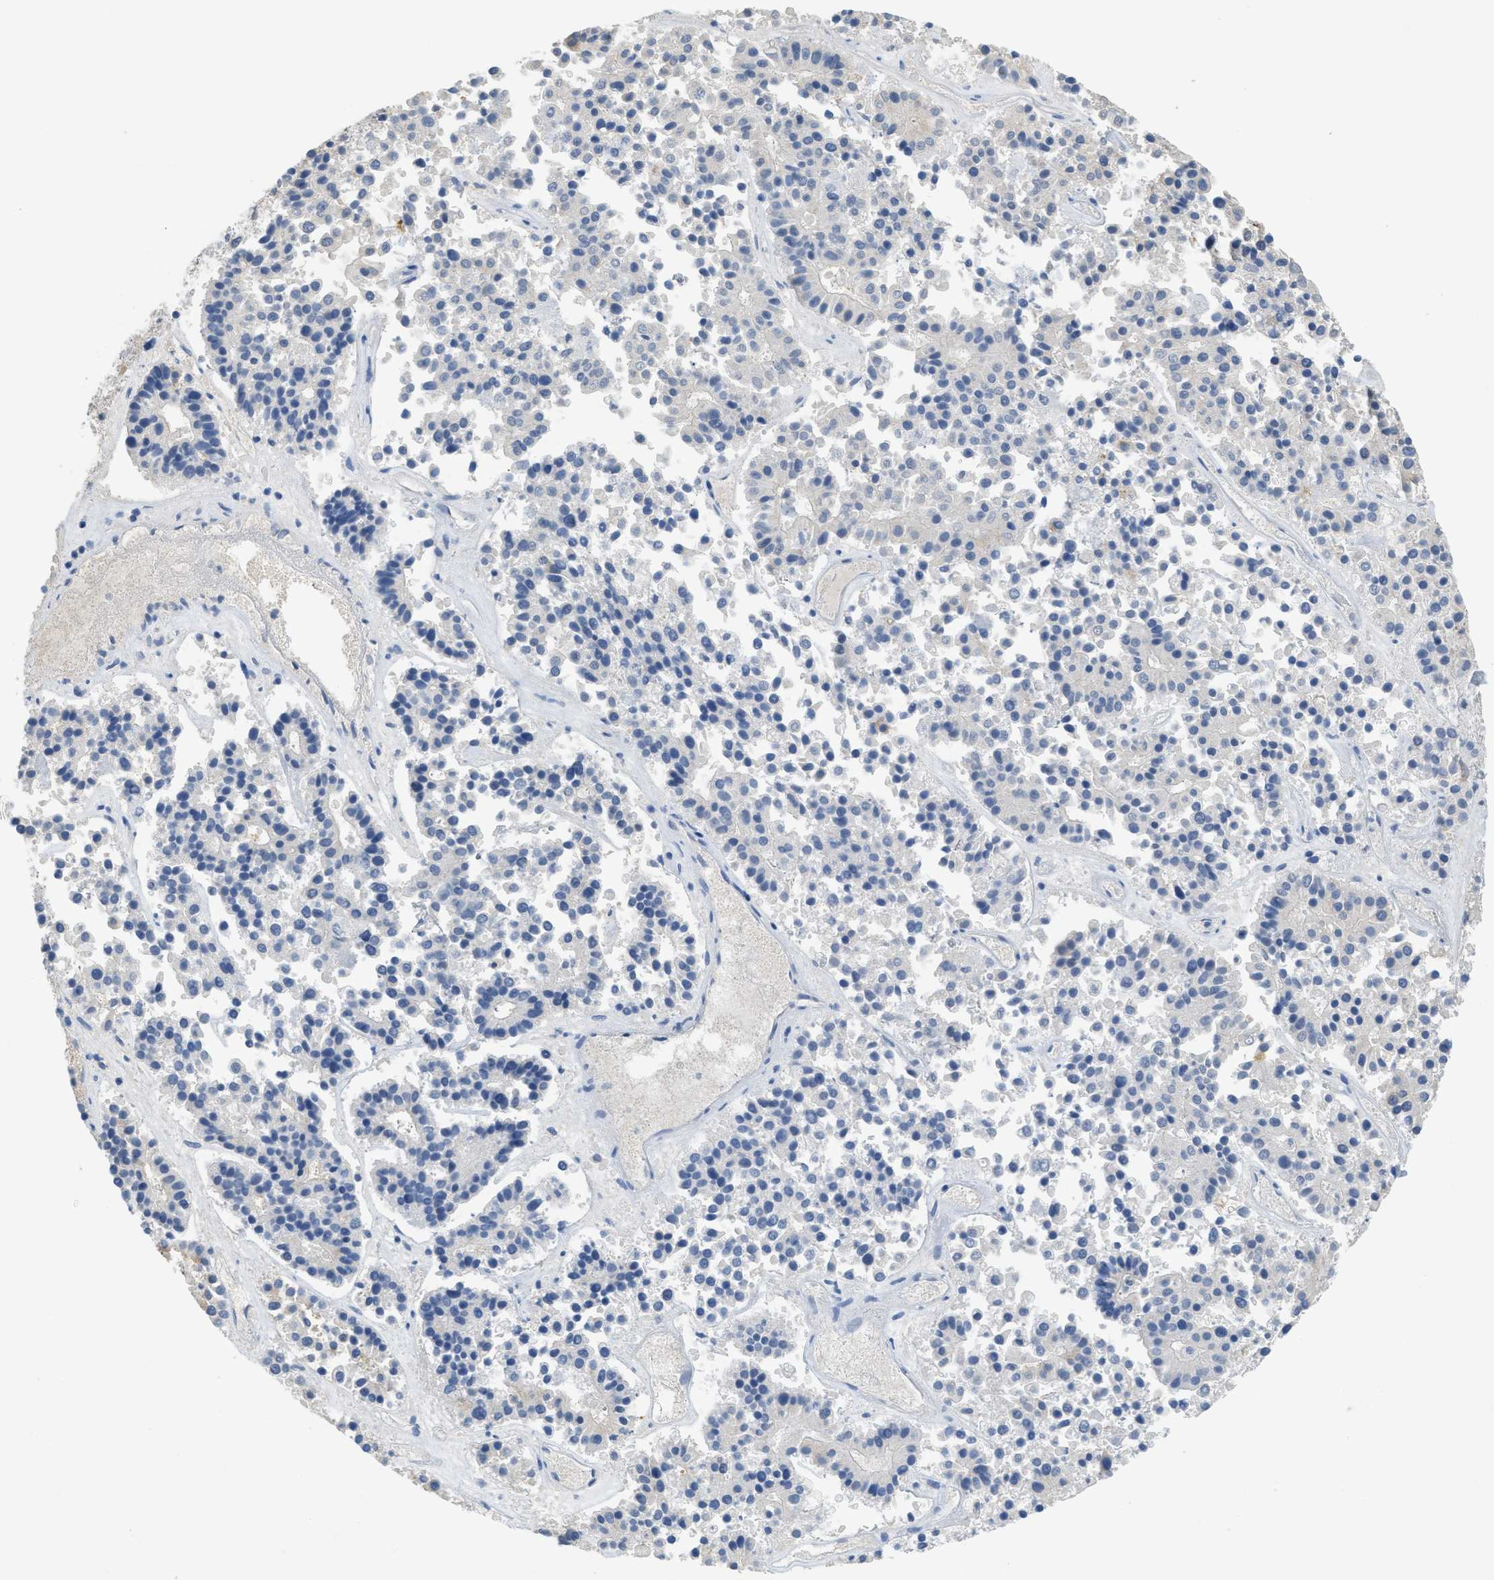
{"staining": {"intensity": "negative", "quantity": "none", "location": "none"}, "tissue": "pancreatic cancer", "cell_type": "Tumor cells", "image_type": "cancer", "snomed": [{"axis": "morphology", "description": "Adenocarcinoma, NOS"}, {"axis": "topography", "description": "Pancreas"}], "caption": "An image of pancreatic adenocarcinoma stained for a protein exhibits no brown staining in tumor cells. The staining was performed using DAB to visualize the protein expression in brown, while the nuclei were stained in blue with hematoxylin (Magnification: 20x).", "gene": "SFXN2", "patient": {"sex": "male", "age": 50}}